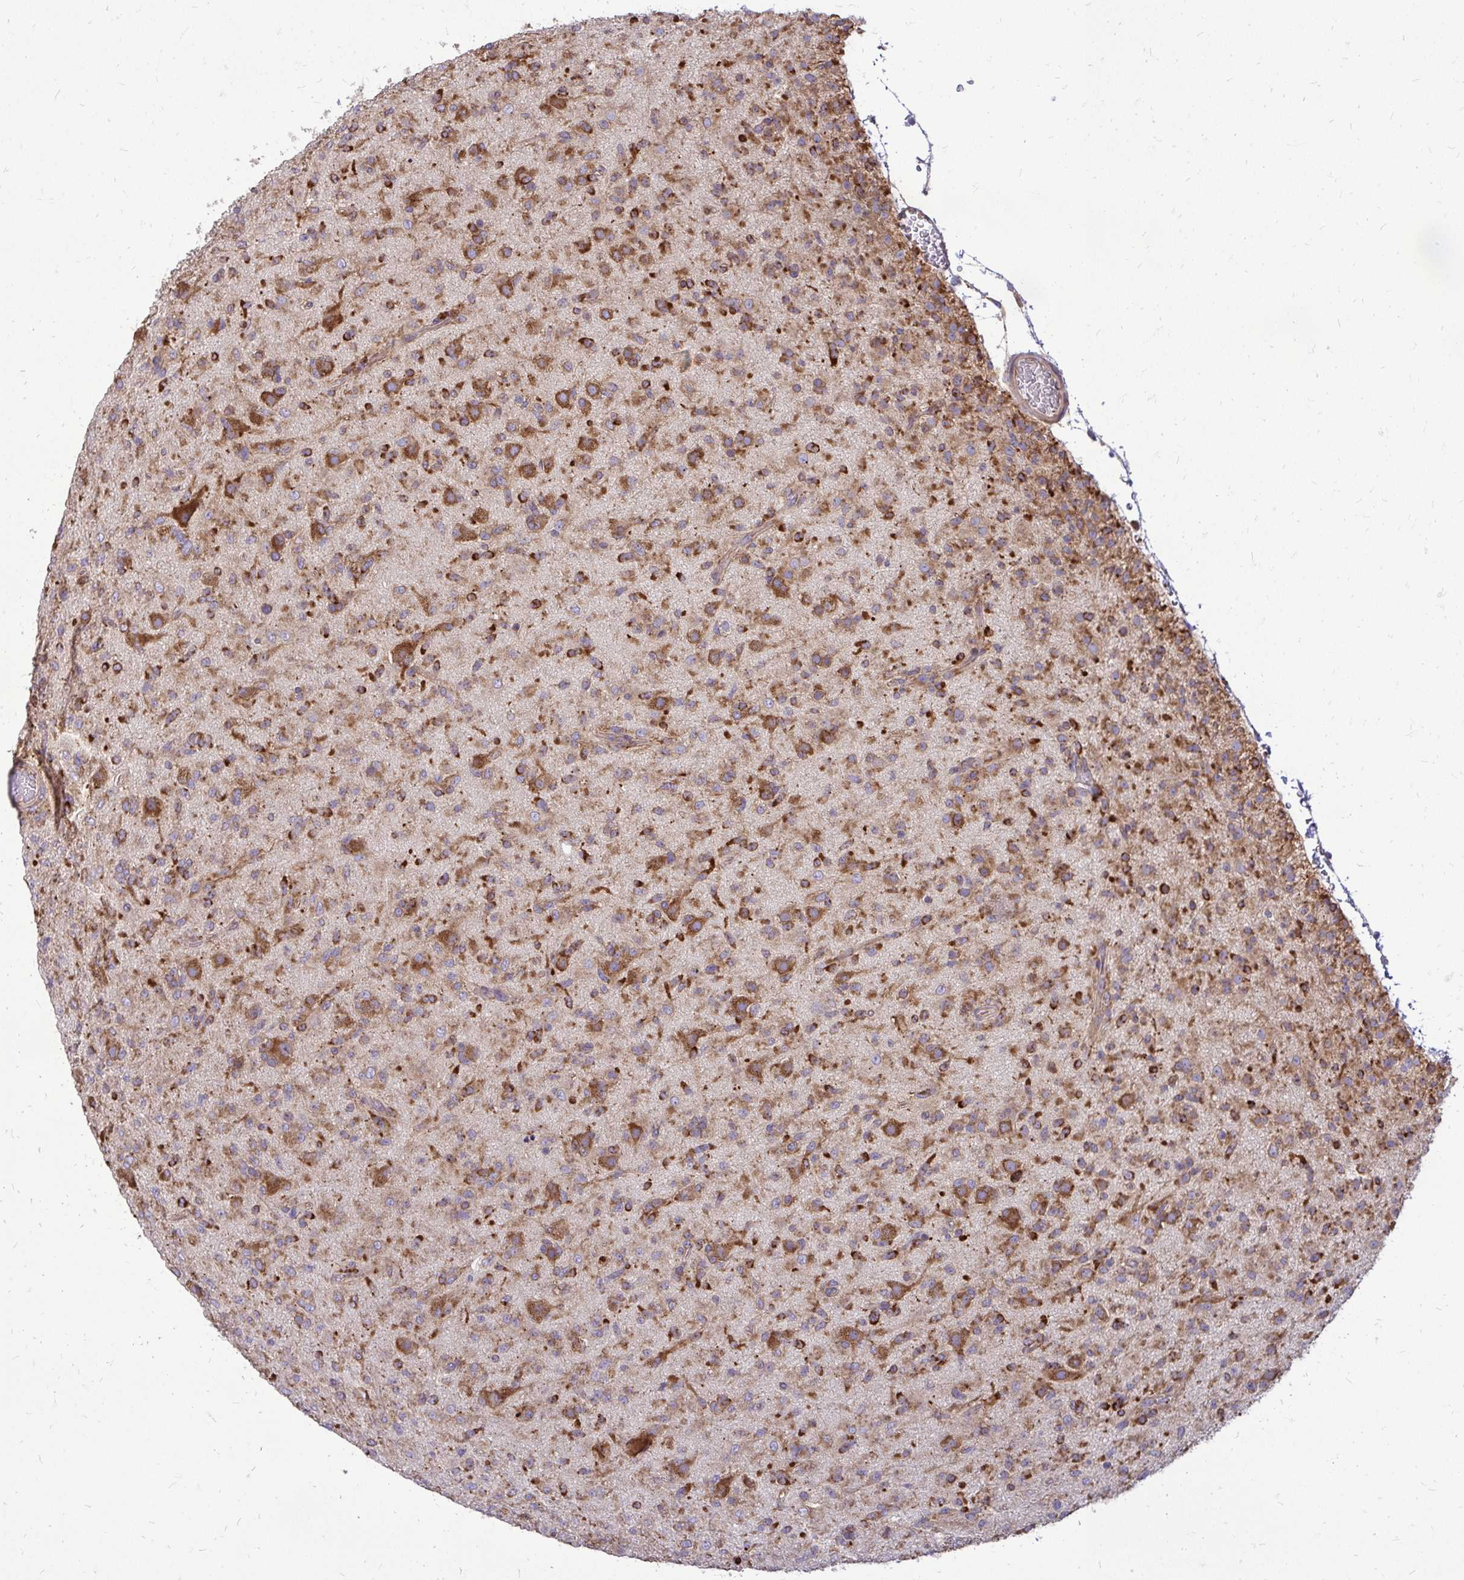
{"staining": {"intensity": "moderate", "quantity": ">75%", "location": "cytoplasmic/membranous"}, "tissue": "glioma", "cell_type": "Tumor cells", "image_type": "cancer", "snomed": [{"axis": "morphology", "description": "Glioma, malignant, Low grade"}, {"axis": "topography", "description": "Brain"}], "caption": "A photomicrograph showing moderate cytoplasmic/membranous expression in approximately >75% of tumor cells in malignant low-grade glioma, as visualized by brown immunohistochemical staining.", "gene": "FMR1", "patient": {"sex": "male", "age": 65}}